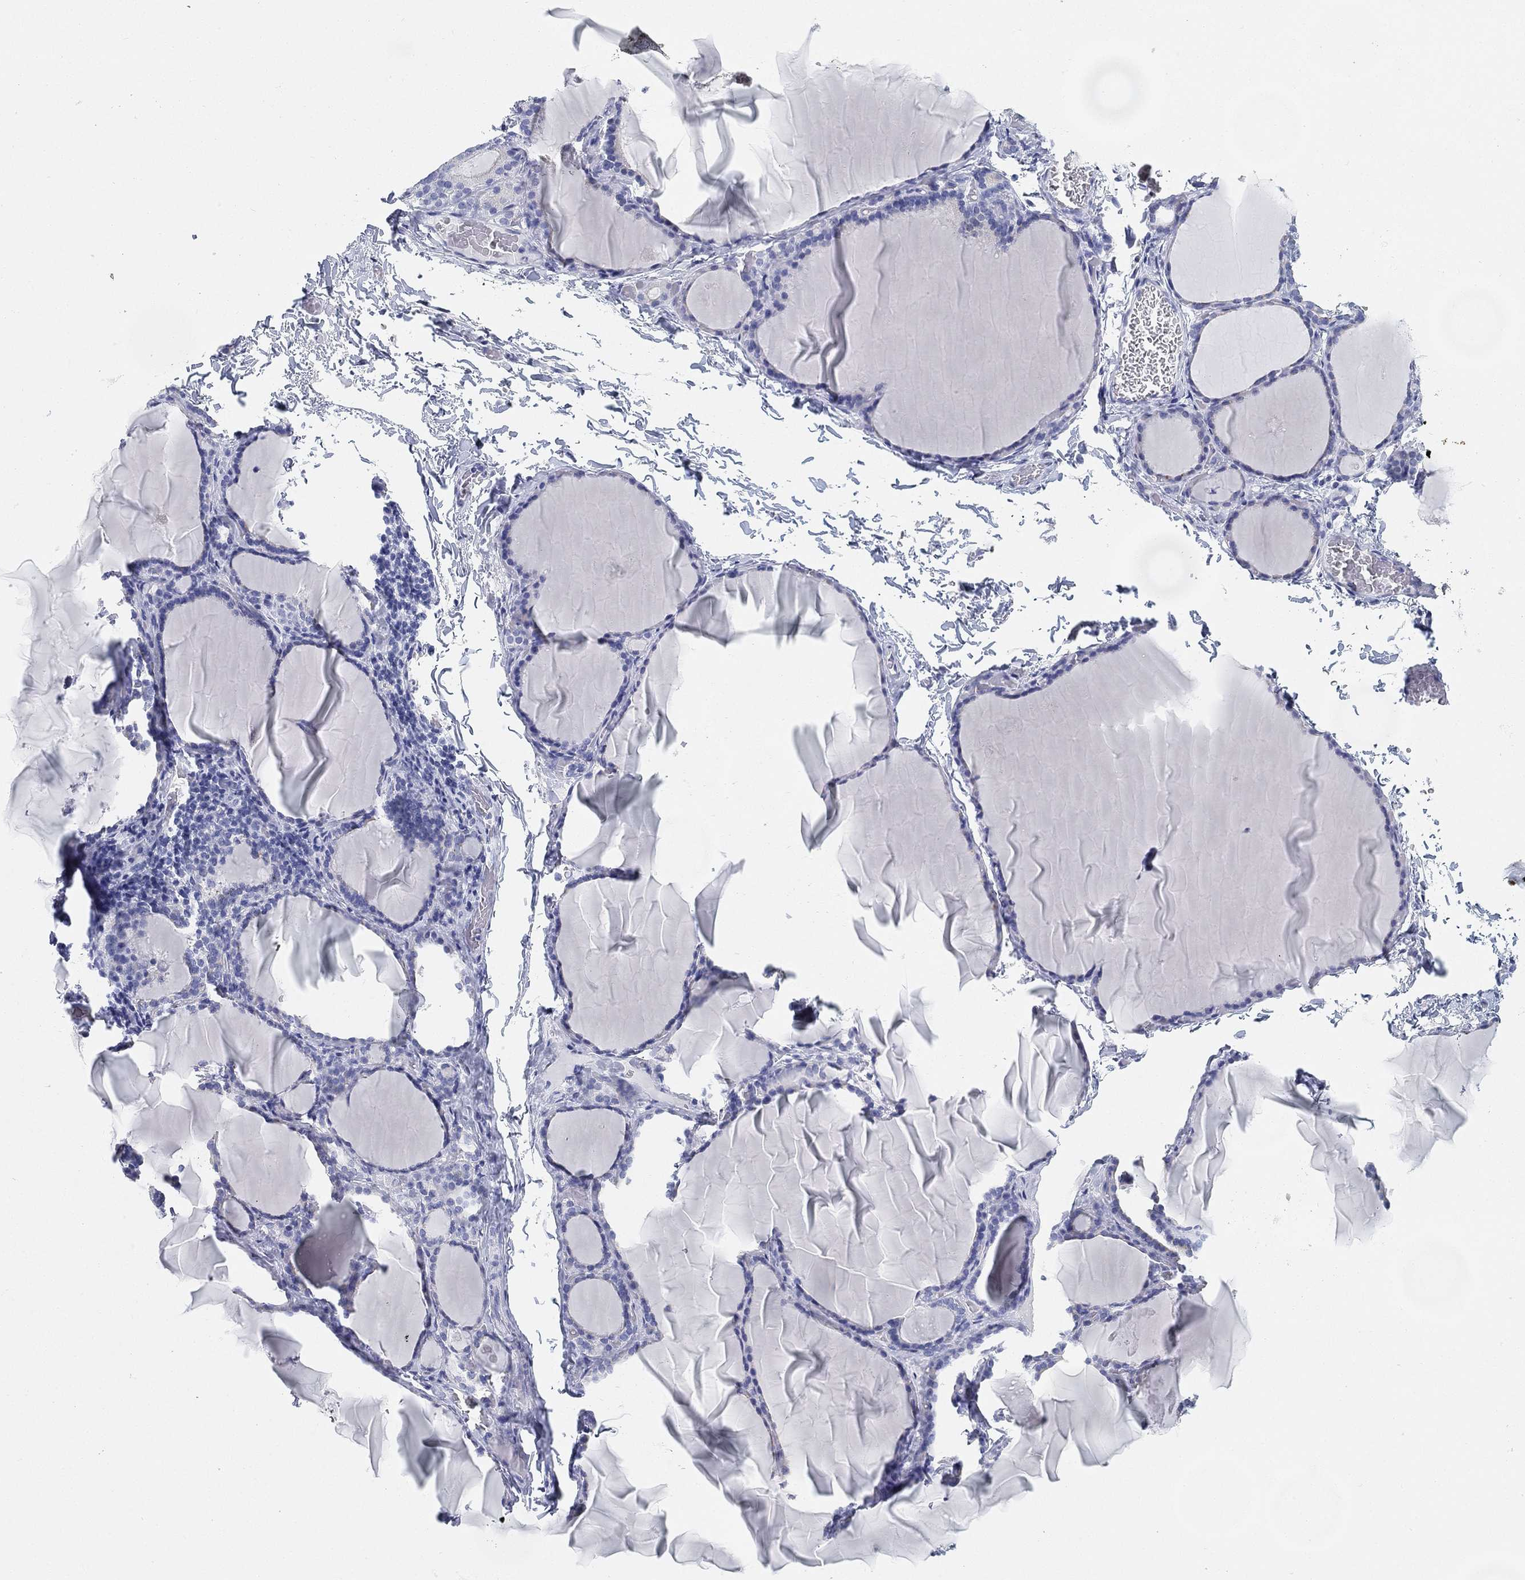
{"staining": {"intensity": "negative", "quantity": "none", "location": "none"}, "tissue": "thyroid gland", "cell_type": "Glandular cells", "image_type": "normal", "snomed": [{"axis": "morphology", "description": "Normal tissue, NOS"}, {"axis": "morphology", "description": "Hyperplasia, NOS"}, {"axis": "topography", "description": "Thyroid gland"}], "caption": "A photomicrograph of thyroid gland stained for a protein displays no brown staining in glandular cells.", "gene": "GPR61", "patient": {"sex": "female", "age": 27}}